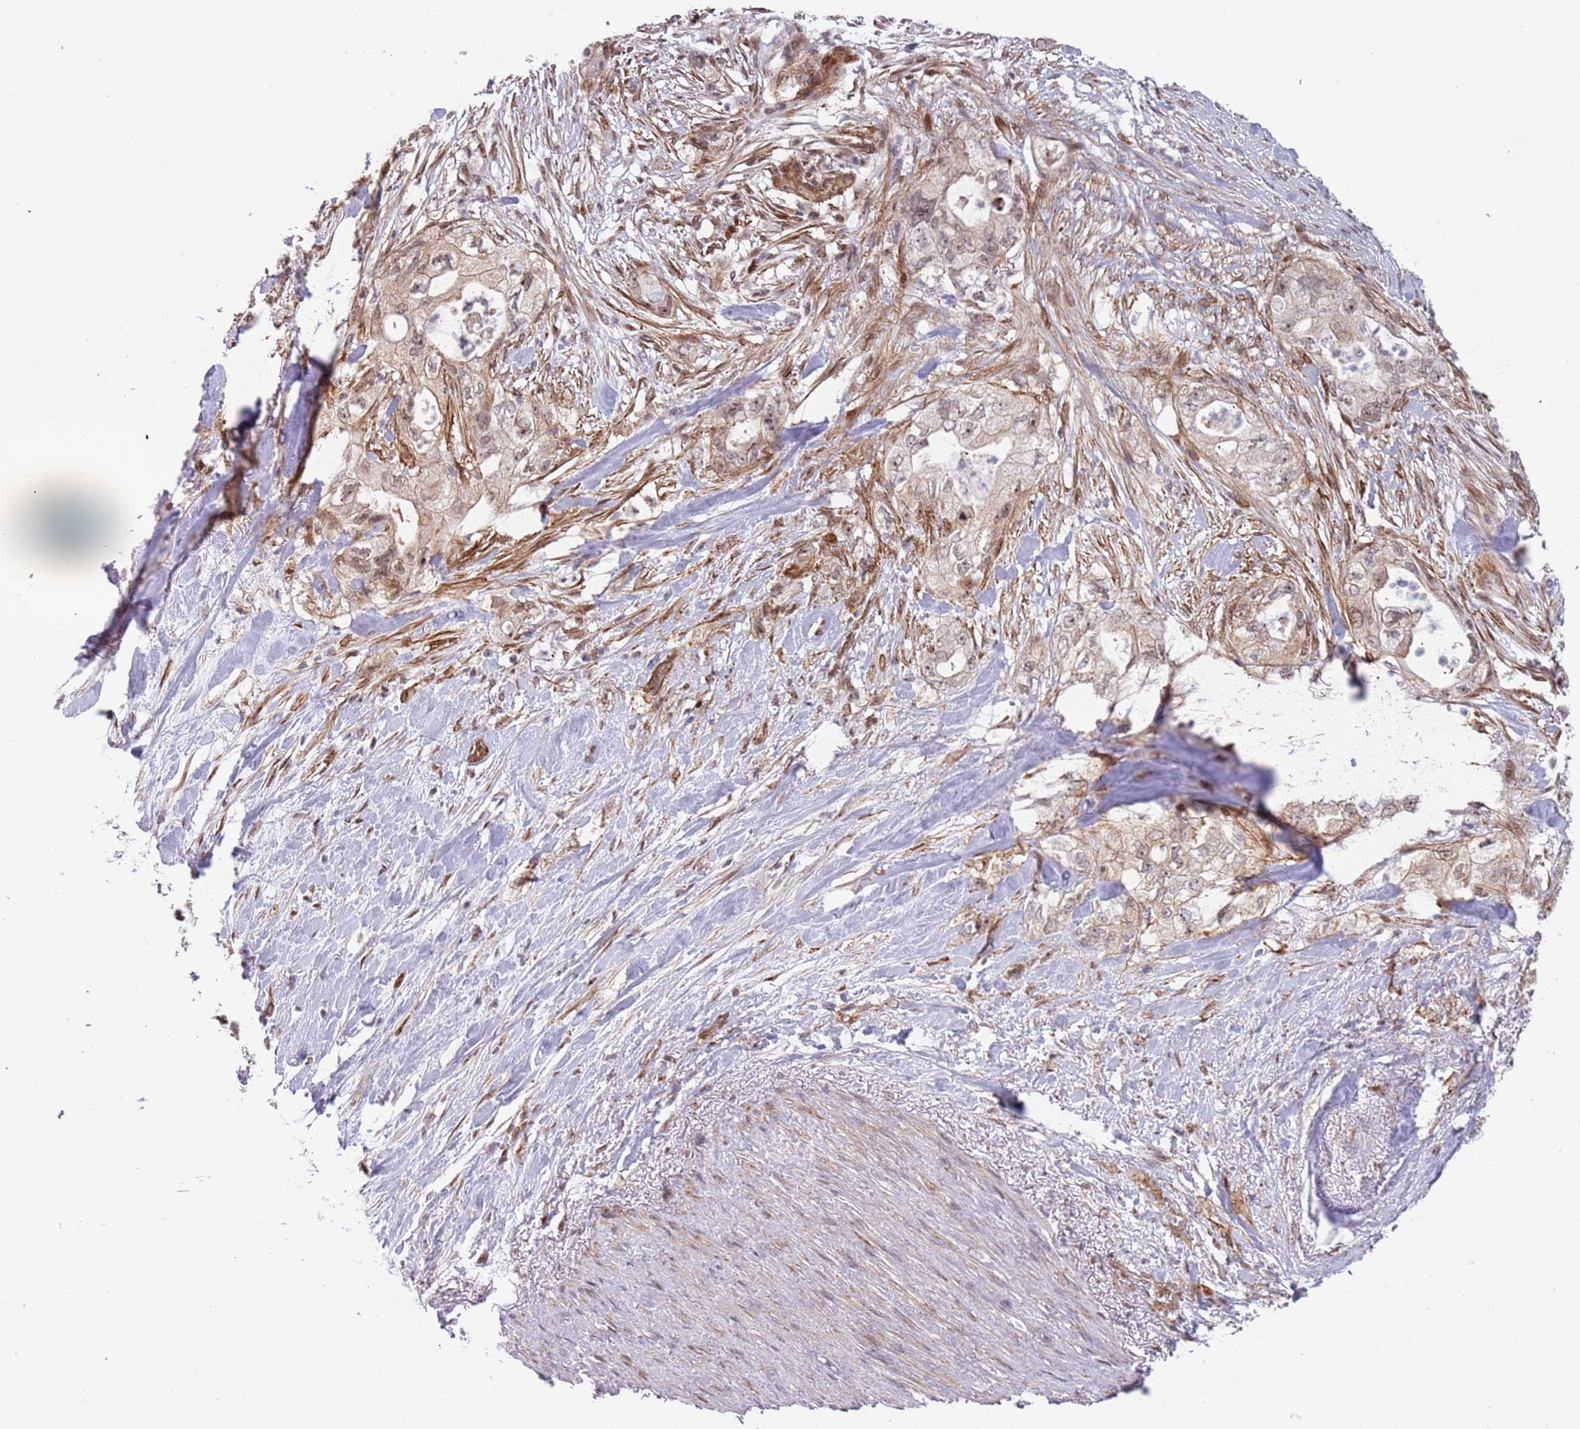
{"staining": {"intensity": "moderate", "quantity": "25%-75%", "location": "nuclear"}, "tissue": "pancreatic cancer", "cell_type": "Tumor cells", "image_type": "cancer", "snomed": [{"axis": "morphology", "description": "Adenocarcinoma, NOS"}, {"axis": "topography", "description": "Pancreas"}], "caption": "A histopathology image of pancreatic adenocarcinoma stained for a protein displays moderate nuclear brown staining in tumor cells. Using DAB (3,3'-diaminobenzidine) (brown) and hematoxylin (blue) stains, captured at high magnification using brightfield microscopy.", "gene": "LRMDA", "patient": {"sex": "female", "age": 73}}